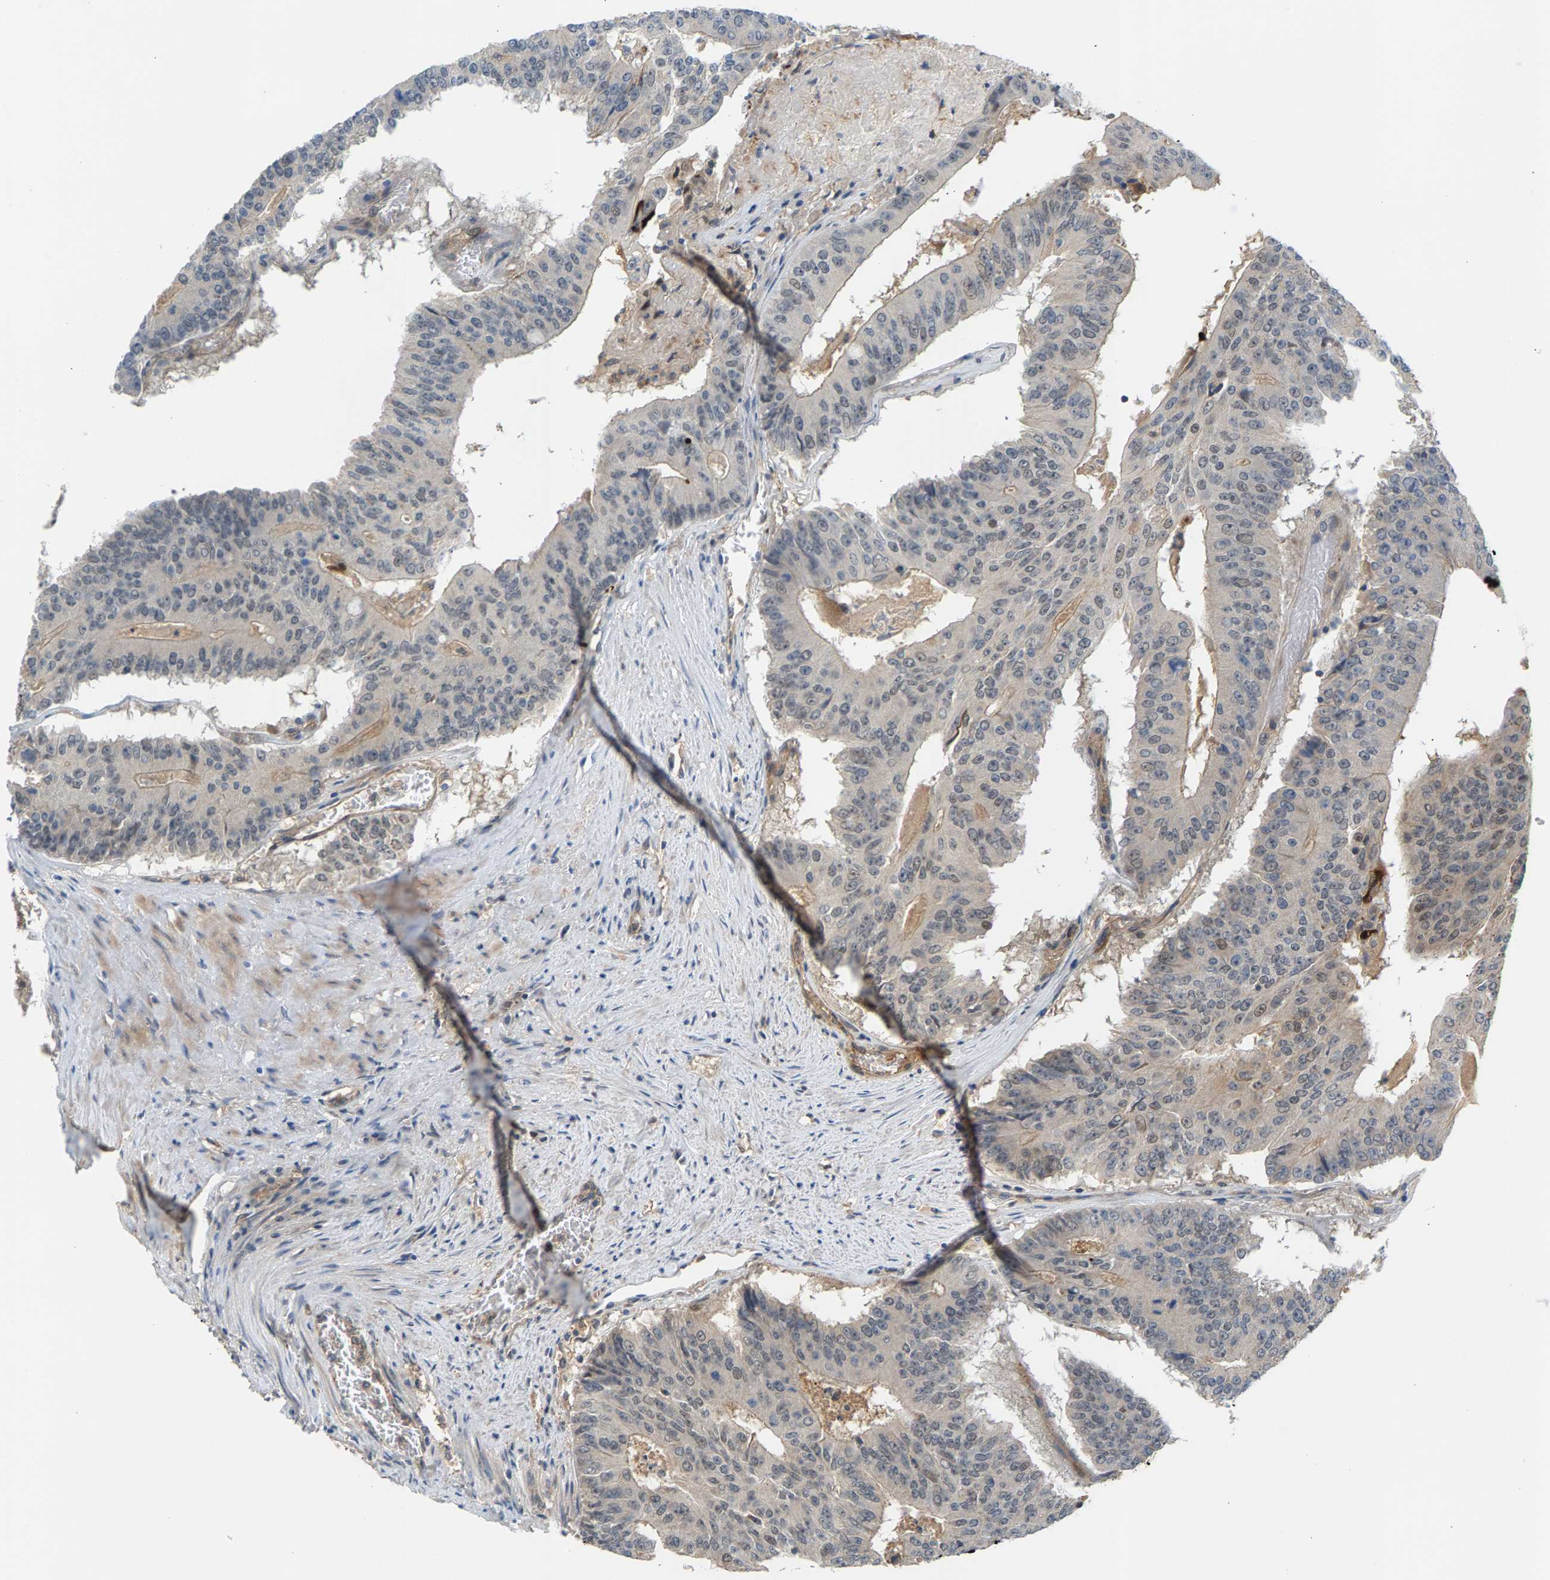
{"staining": {"intensity": "weak", "quantity": "25%-75%", "location": "cytoplasmic/membranous,nuclear"}, "tissue": "colorectal cancer", "cell_type": "Tumor cells", "image_type": "cancer", "snomed": [{"axis": "morphology", "description": "Adenocarcinoma, NOS"}, {"axis": "topography", "description": "Colon"}], "caption": "High-power microscopy captured an IHC photomicrograph of colorectal cancer, revealing weak cytoplasmic/membranous and nuclear staining in about 25%-75% of tumor cells.", "gene": "KRTAP27-1", "patient": {"sex": "male", "age": 87}}